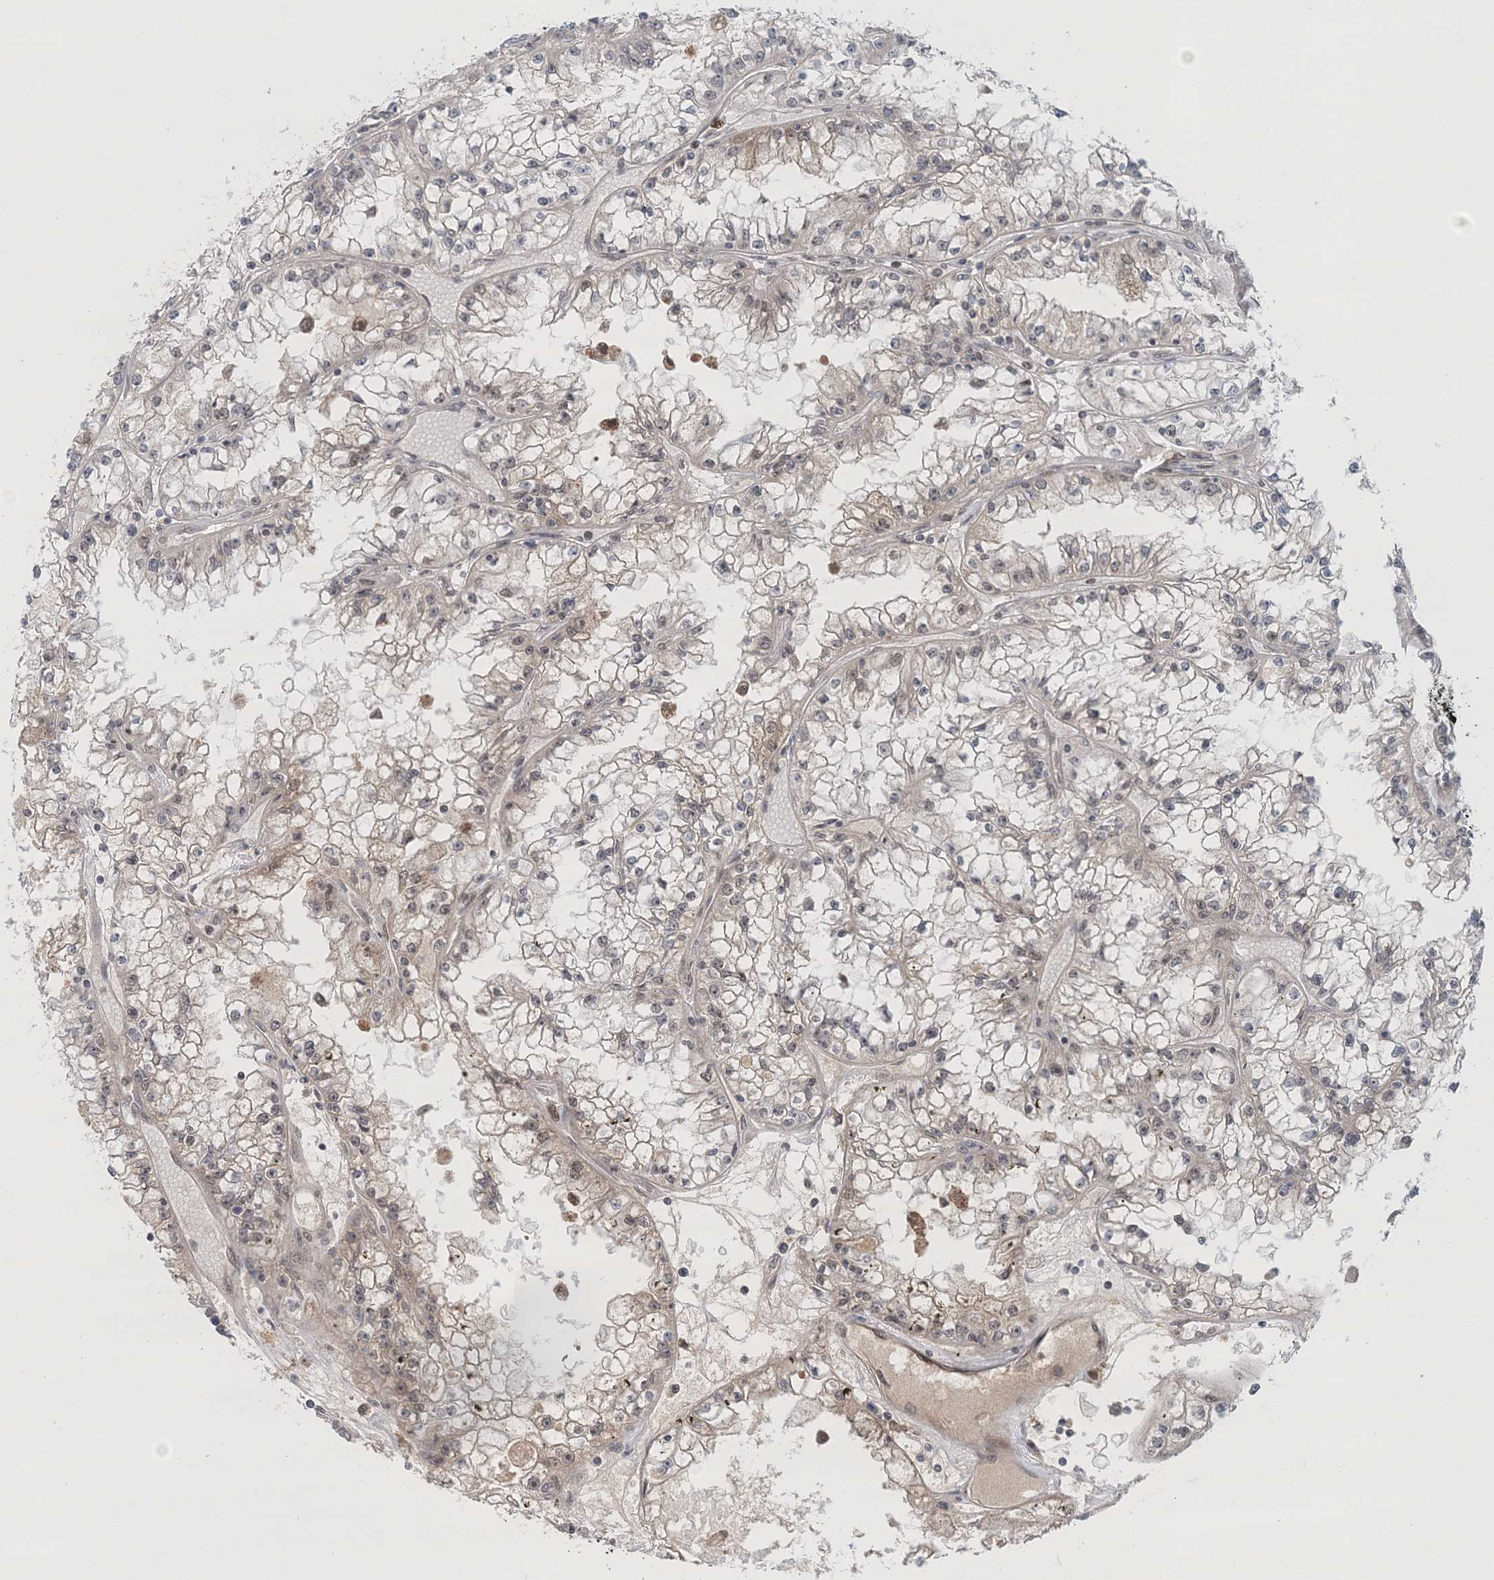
{"staining": {"intensity": "negative", "quantity": "none", "location": "none"}, "tissue": "renal cancer", "cell_type": "Tumor cells", "image_type": "cancer", "snomed": [{"axis": "morphology", "description": "Adenocarcinoma, NOS"}, {"axis": "topography", "description": "Kidney"}], "caption": "A photomicrograph of human adenocarcinoma (renal) is negative for staining in tumor cells.", "gene": "NOA1", "patient": {"sex": "male", "age": 56}}